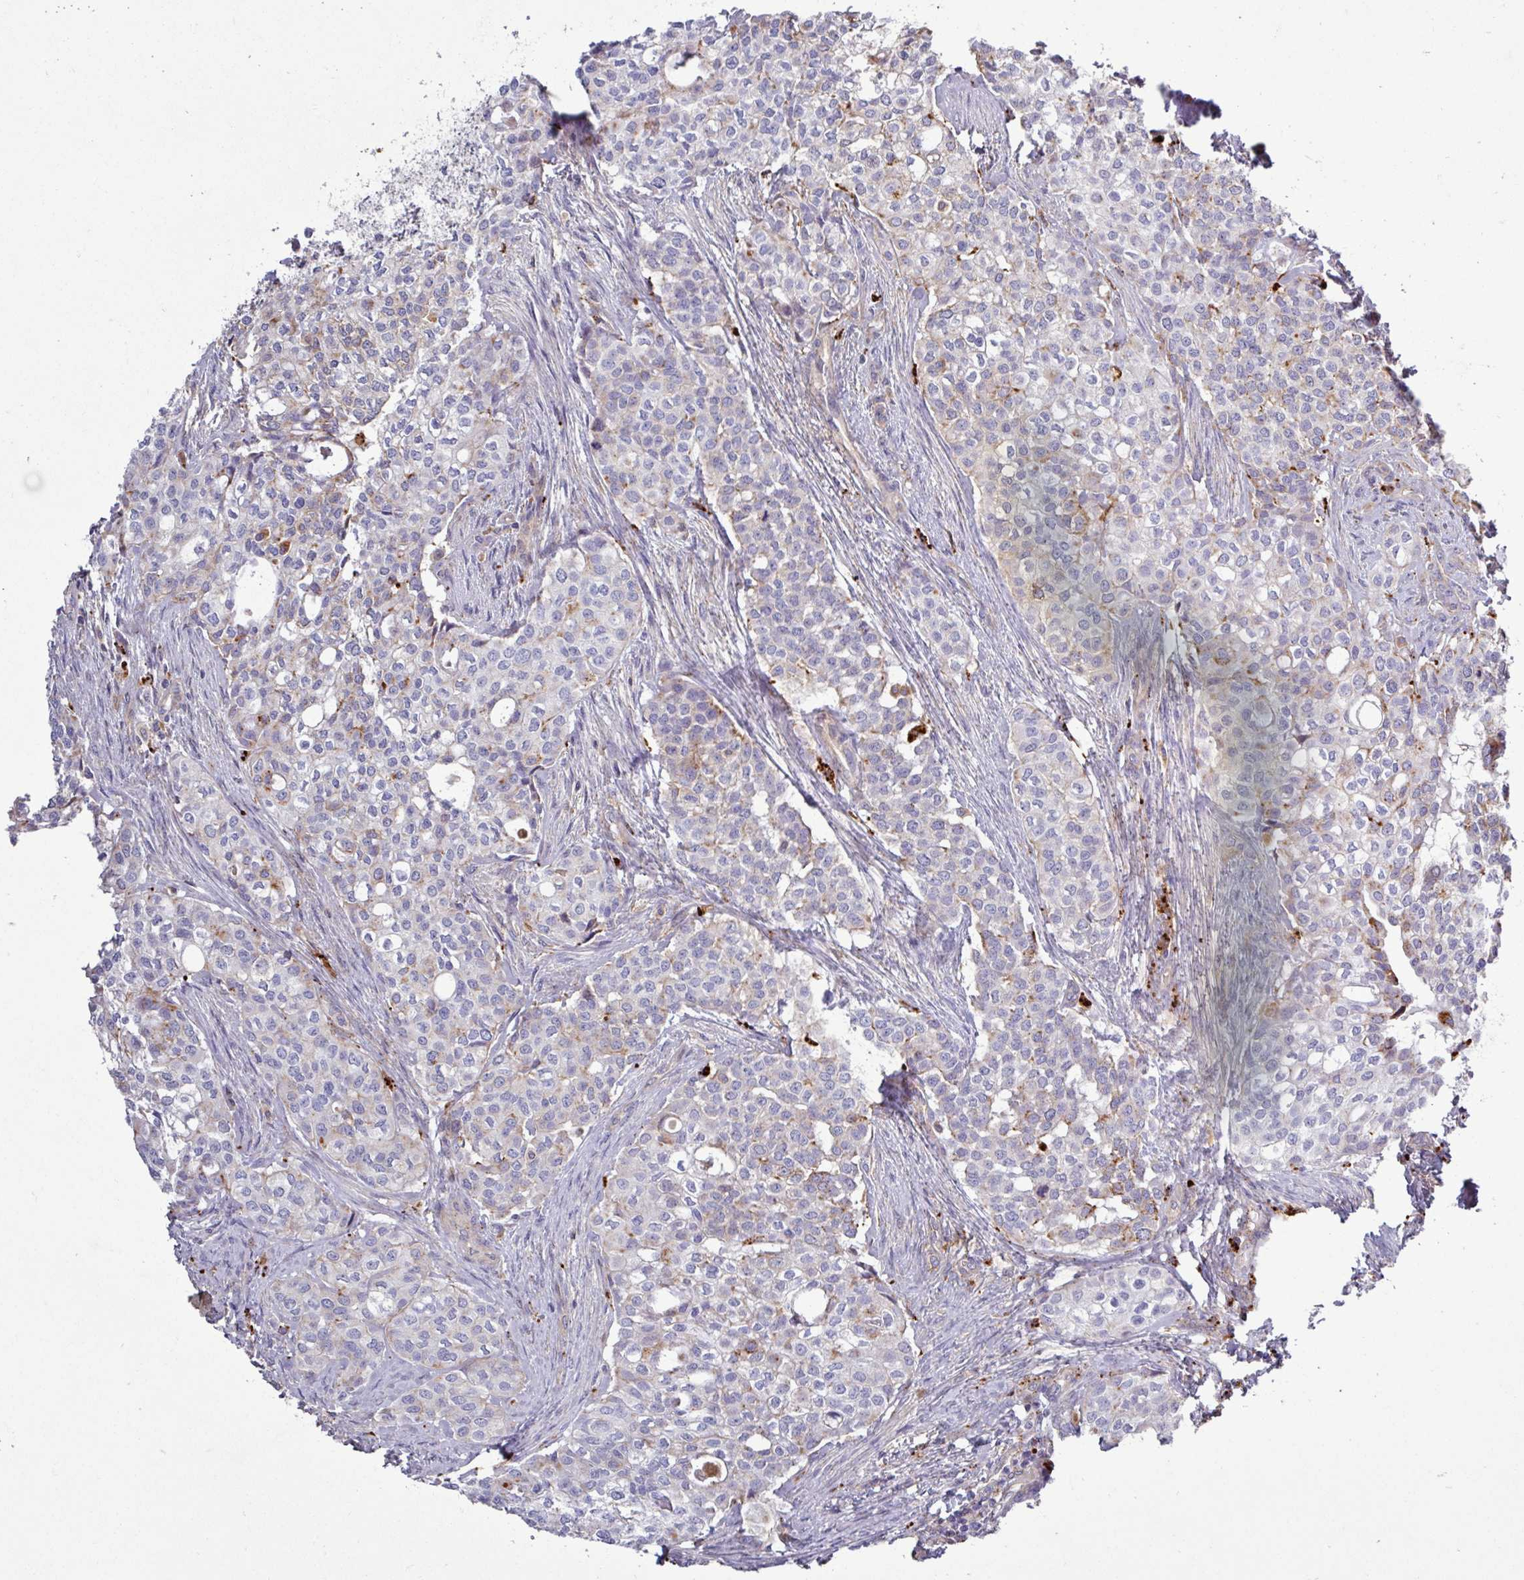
{"staining": {"intensity": "weak", "quantity": "<25%", "location": "cytoplasmic/membranous"}, "tissue": "head and neck cancer", "cell_type": "Tumor cells", "image_type": "cancer", "snomed": [{"axis": "morphology", "description": "Adenocarcinoma, NOS"}, {"axis": "topography", "description": "Head-Neck"}], "caption": "An immunohistochemistry (IHC) photomicrograph of head and neck cancer is shown. There is no staining in tumor cells of head and neck cancer.", "gene": "AMIGO2", "patient": {"sex": "male", "age": 81}}